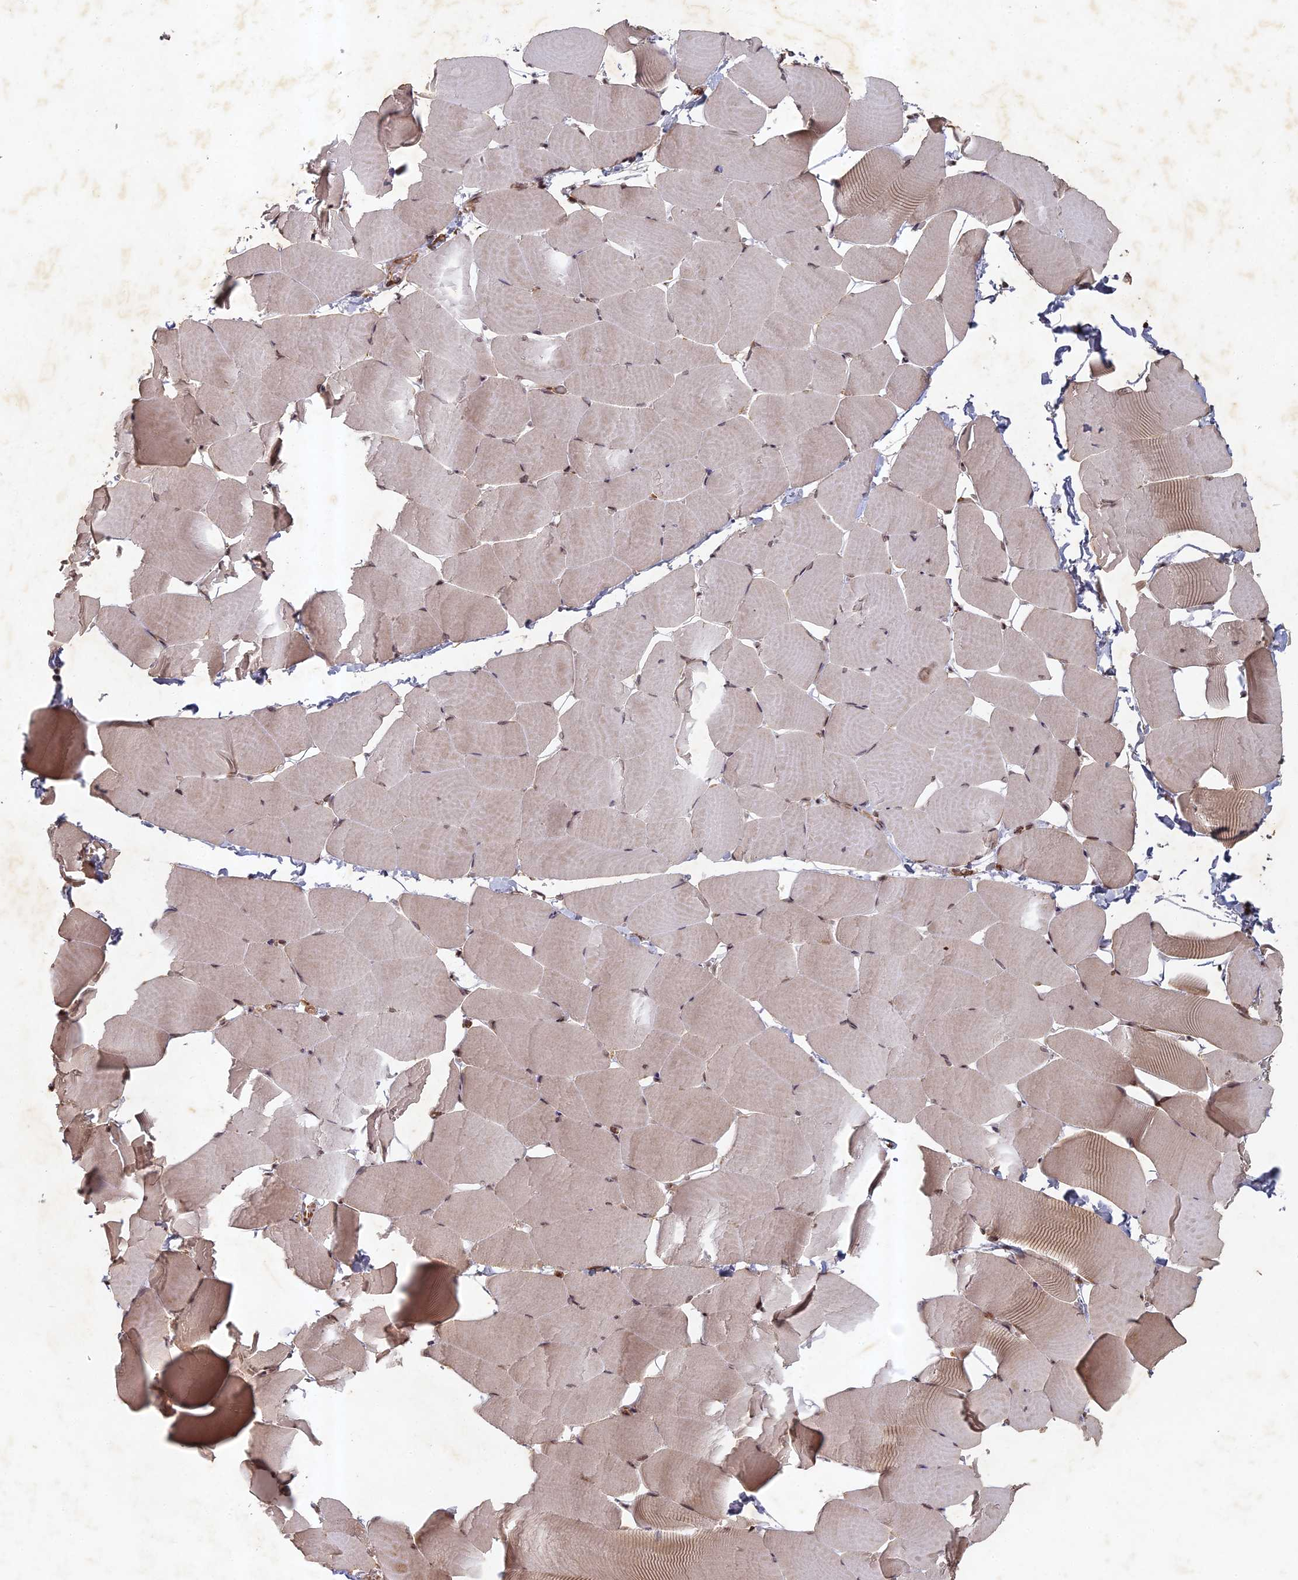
{"staining": {"intensity": "weak", "quantity": "25%-75%", "location": "cytoplasmic/membranous"}, "tissue": "skeletal muscle", "cell_type": "Myocytes", "image_type": "normal", "snomed": [{"axis": "morphology", "description": "Normal tissue, NOS"}, {"axis": "topography", "description": "Skeletal muscle"}], "caption": "This histopathology image shows IHC staining of benign human skeletal muscle, with low weak cytoplasmic/membranous positivity in about 25%-75% of myocytes.", "gene": "ABCB10", "patient": {"sex": "male", "age": 25}}